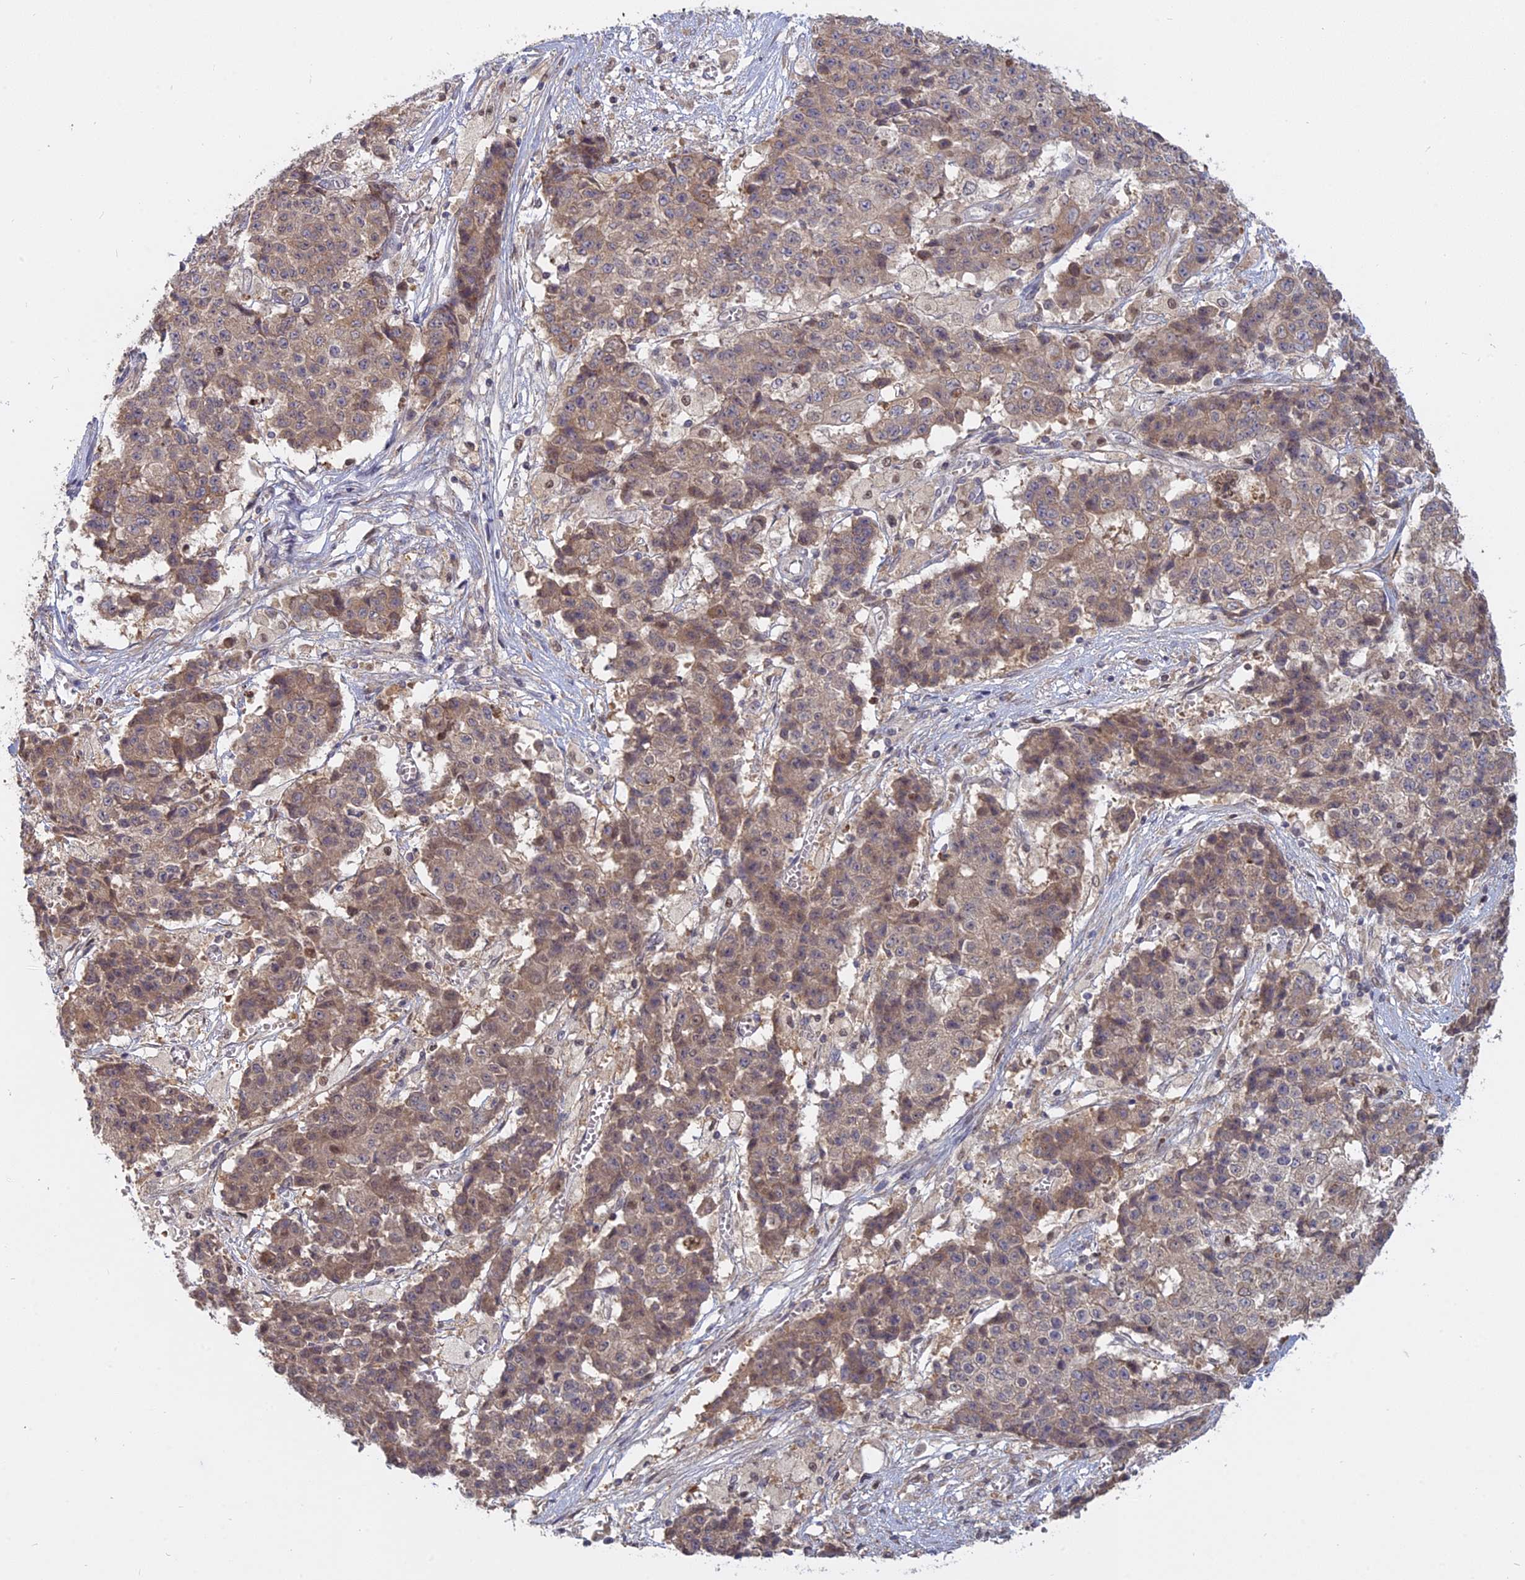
{"staining": {"intensity": "weak", "quantity": ">75%", "location": "cytoplasmic/membranous"}, "tissue": "ovarian cancer", "cell_type": "Tumor cells", "image_type": "cancer", "snomed": [{"axis": "morphology", "description": "Carcinoma, endometroid"}, {"axis": "topography", "description": "Ovary"}], "caption": "A photomicrograph of ovarian cancer stained for a protein exhibits weak cytoplasmic/membranous brown staining in tumor cells.", "gene": "TMEM208", "patient": {"sex": "female", "age": 42}}